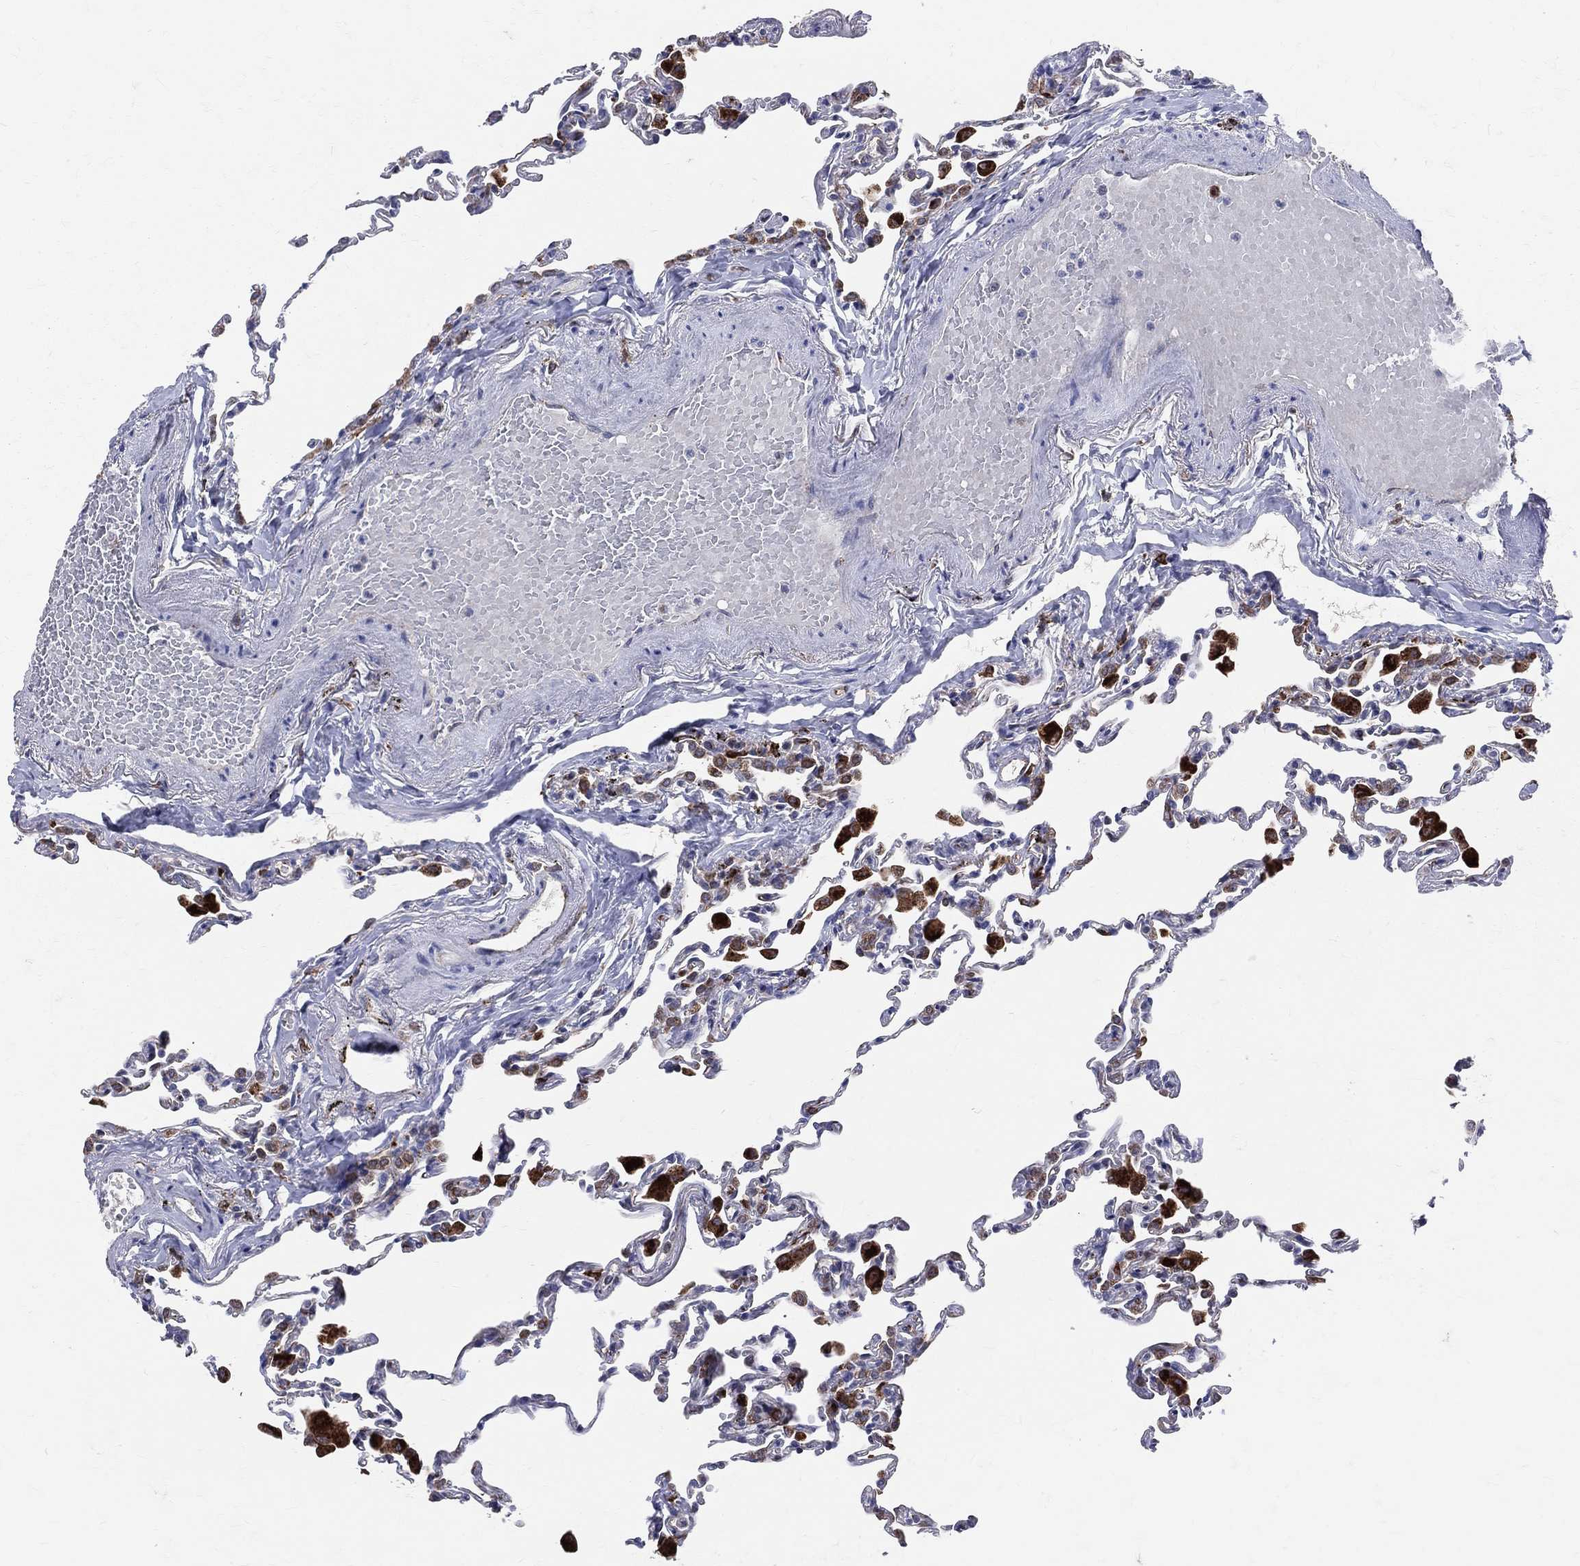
{"staining": {"intensity": "negative", "quantity": "none", "location": "none"}, "tissue": "lung", "cell_type": "Alveolar cells", "image_type": "normal", "snomed": [{"axis": "morphology", "description": "Normal tissue, NOS"}, {"axis": "topography", "description": "Lung"}], "caption": "A high-resolution photomicrograph shows immunohistochemistry (IHC) staining of unremarkable lung, which reveals no significant staining in alveolar cells. (DAB immunohistochemistry with hematoxylin counter stain).", "gene": "CD74", "patient": {"sex": "female", "age": 57}}